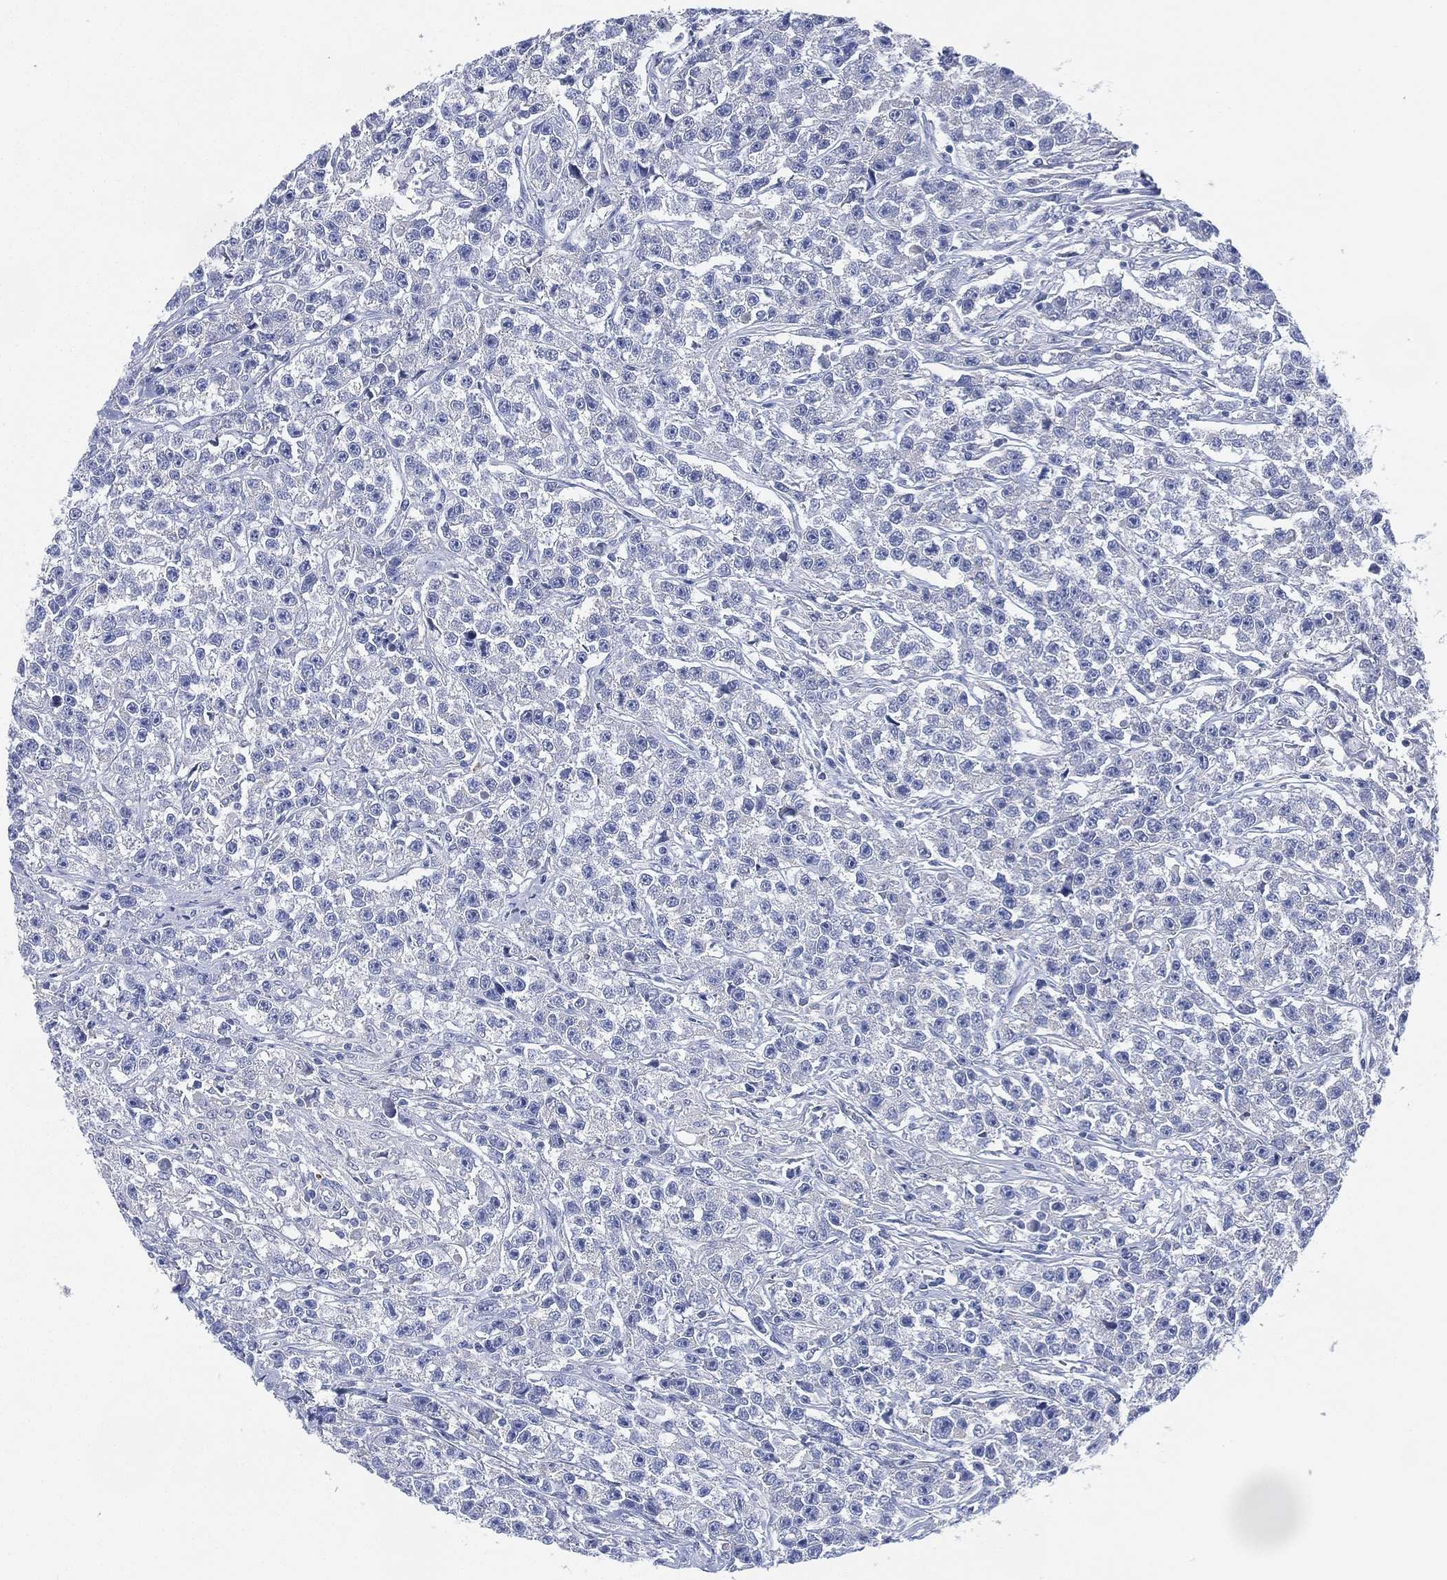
{"staining": {"intensity": "negative", "quantity": "none", "location": "none"}, "tissue": "testis cancer", "cell_type": "Tumor cells", "image_type": "cancer", "snomed": [{"axis": "morphology", "description": "Seminoma, NOS"}, {"axis": "topography", "description": "Testis"}], "caption": "DAB (3,3'-diaminobenzidine) immunohistochemical staining of human testis seminoma displays no significant expression in tumor cells.", "gene": "ADAD2", "patient": {"sex": "male", "age": 59}}